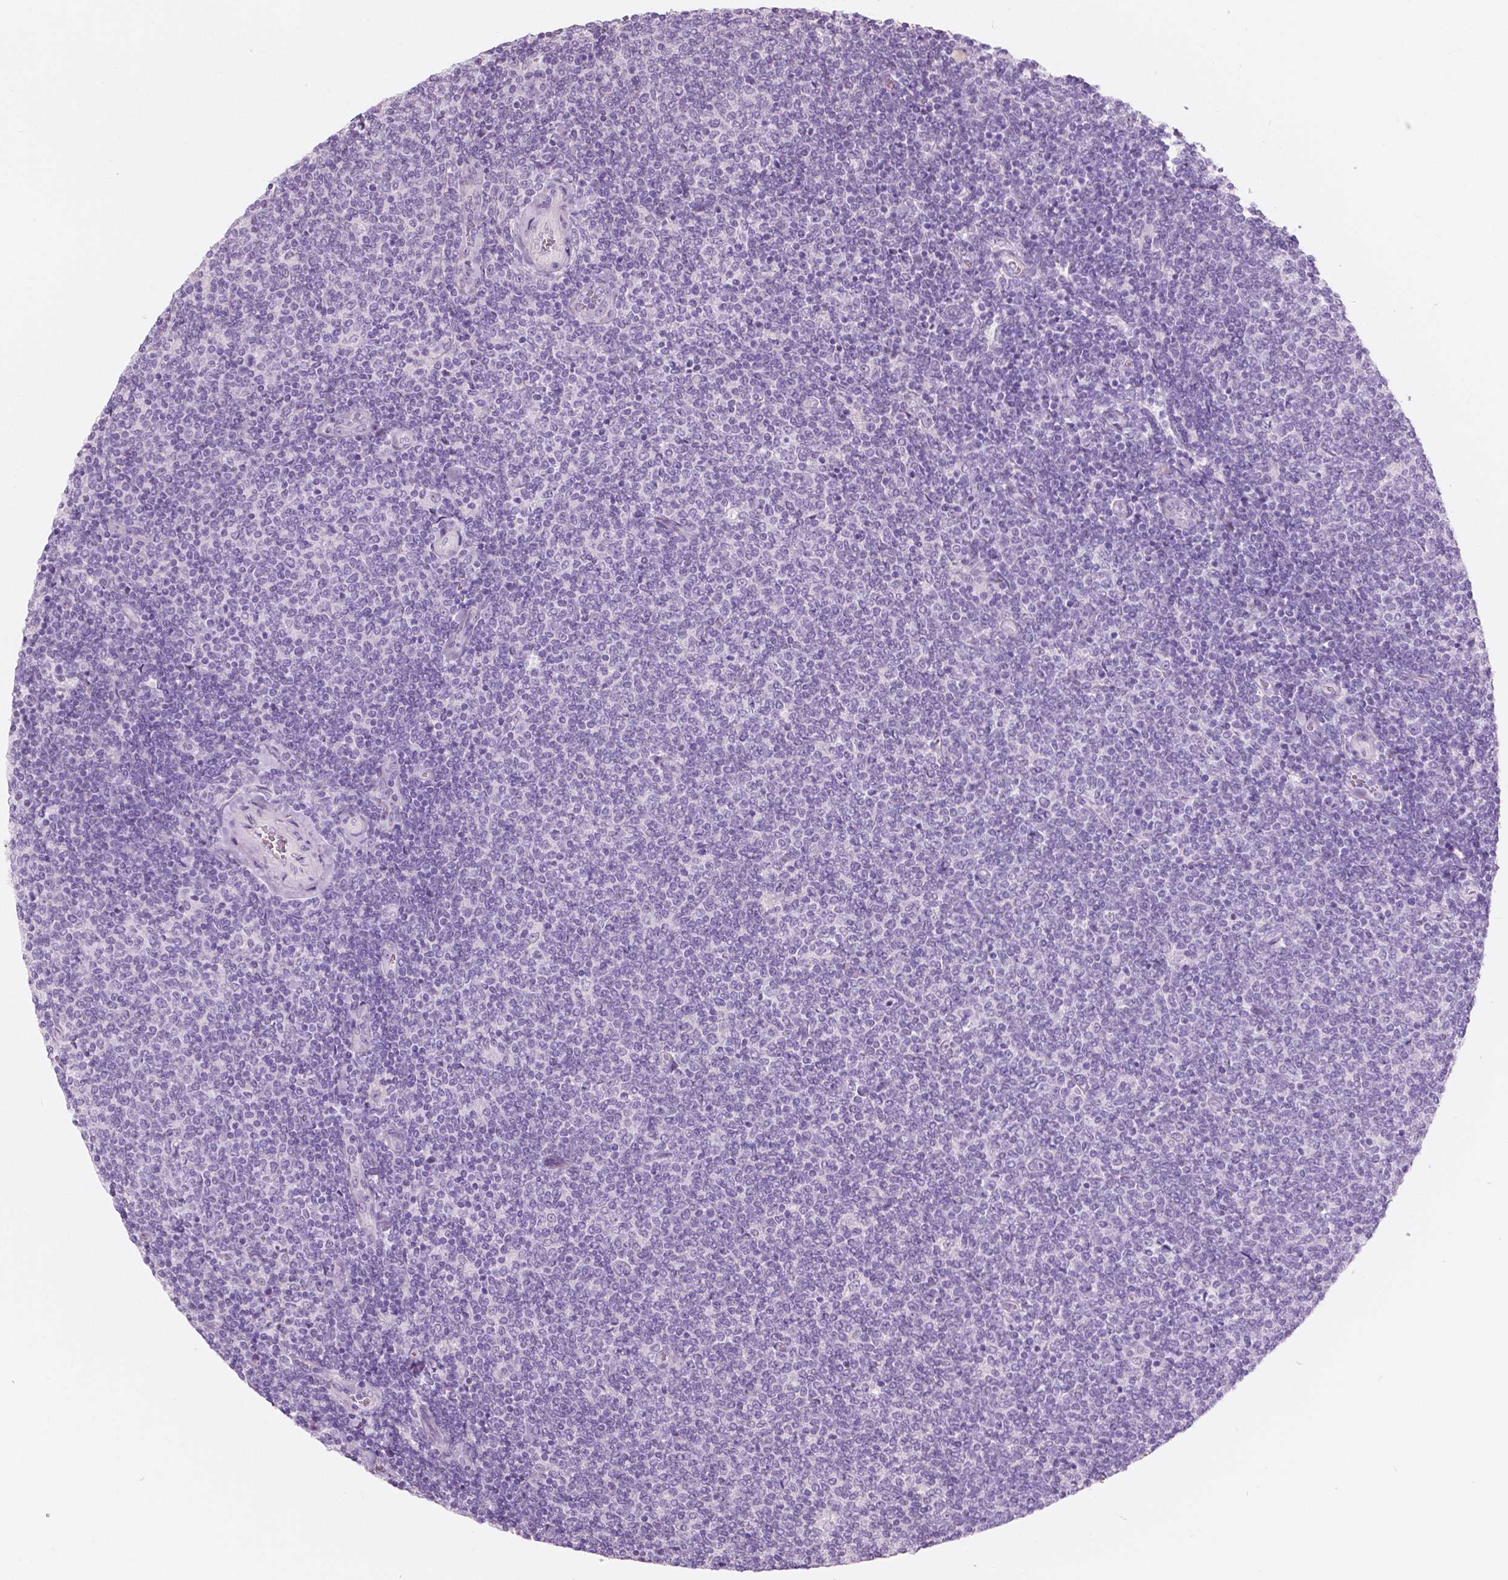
{"staining": {"intensity": "negative", "quantity": "none", "location": "none"}, "tissue": "lymphoma", "cell_type": "Tumor cells", "image_type": "cancer", "snomed": [{"axis": "morphology", "description": "Malignant lymphoma, non-Hodgkin's type, Low grade"}, {"axis": "topography", "description": "Lymph node"}], "caption": "Malignant lymphoma, non-Hodgkin's type (low-grade) was stained to show a protein in brown. There is no significant staining in tumor cells. The staining was performed using DAB (3,3'-diaminobenzidine) to visualize the protein expression in brown, while the nuclei were stained in blue with hematoxylin (Magnification: 20x).", "gene": "A4GNT", "patient": {"sex": "male", "age": 52}}